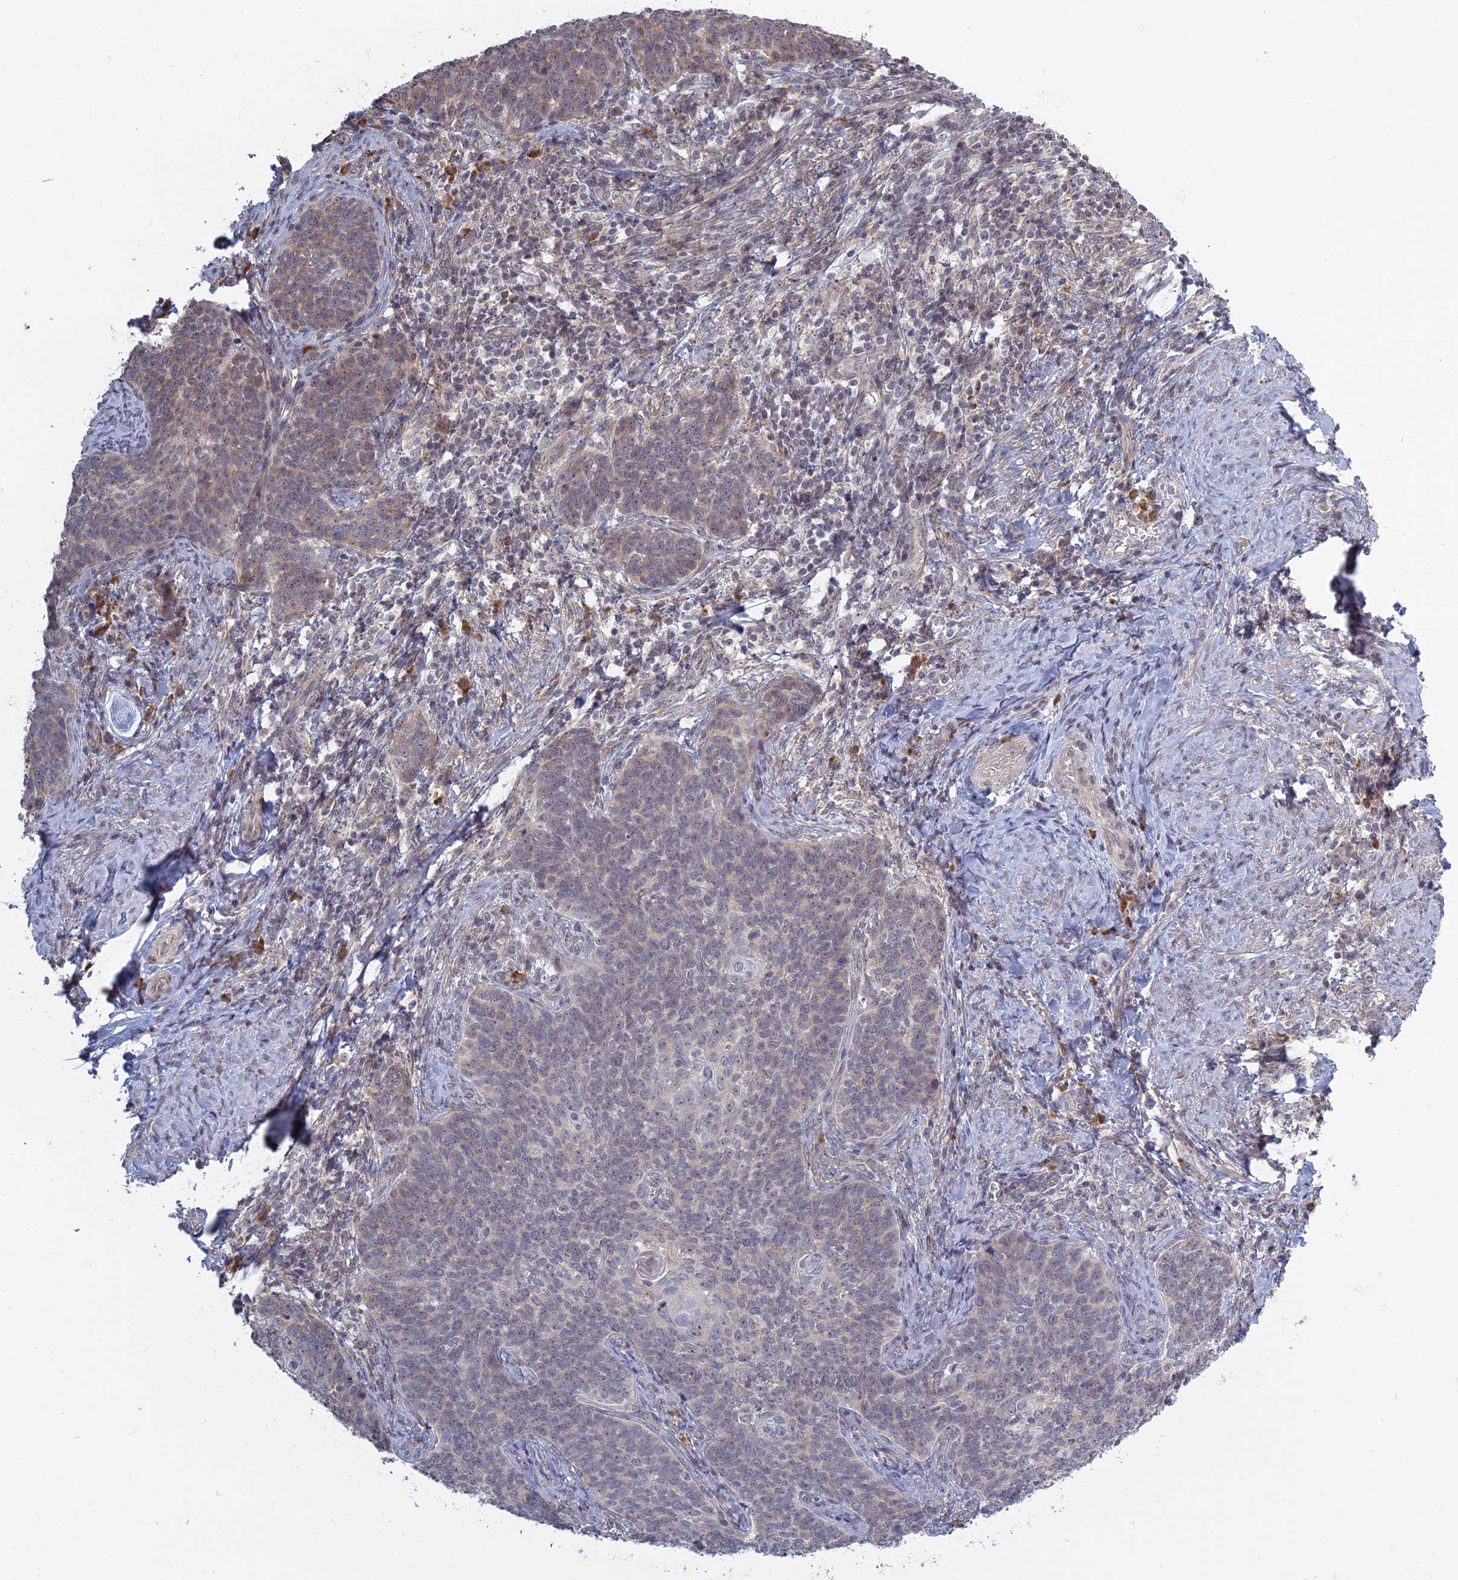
{"staining": {"intensity": "weak", "quantity": "<25%", "location": "cytoplasmic/membranous"}, "tissue": "cervical cancer", "cell_type": "Tumor cells", "image_type": "cancer", "snomed": [{"axis": "morphology", "description": "Normal tissue, NOS"}, {"axis": "morphology", "description": "Squamous cell carcinoma, NOS"}, {"axis": "topography", "description": "Cervix"}], "caption": "Cervical squamous cell carcinoma was stained to show a protein in brown. There is no significant expression in tumor cells.", "gene": "RPS19BP1", "patient": {"sex": "female", "age": 39}}